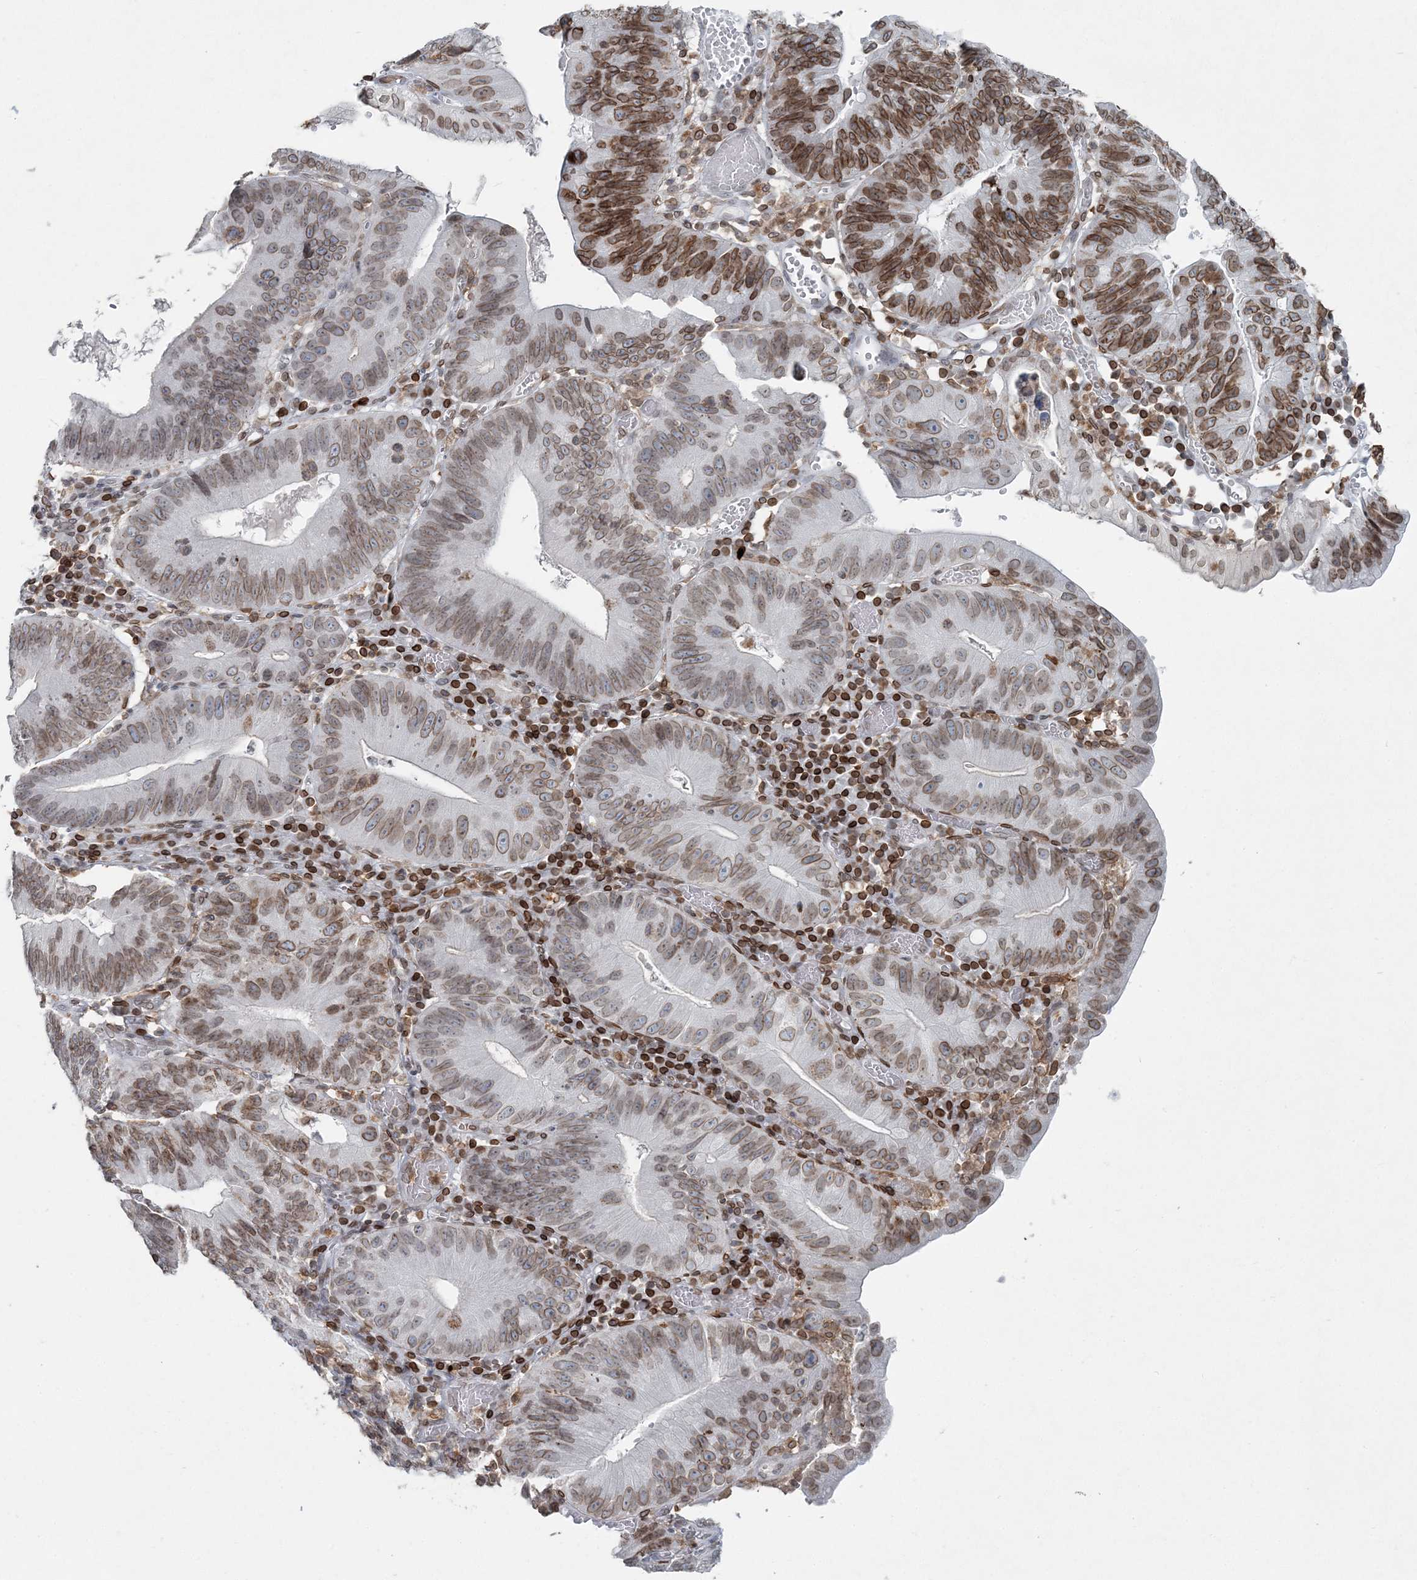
{"staining": {"intensity": "moderate", "quantity": ">75%", "location": "cytoplasmic/membranous,nuclear"}, "tissue": "stomach cancer", "cell_type": "Tumor cells", "image_type": "cancer", "snomed": [{"axis": "morphology", "description": "Adenocarcinoma, NOS"}, {"axis": "topography", "description": "Stomach"}], "caption": "The histopathology image displays staining of stomach adenocarcinoma, revealing moderate cytoplasmic/membranous and nuclear protein positivity (brown color) within tumor cells.", "gene": "GJD4", "patient": {"sex": "male", "age": 59}}